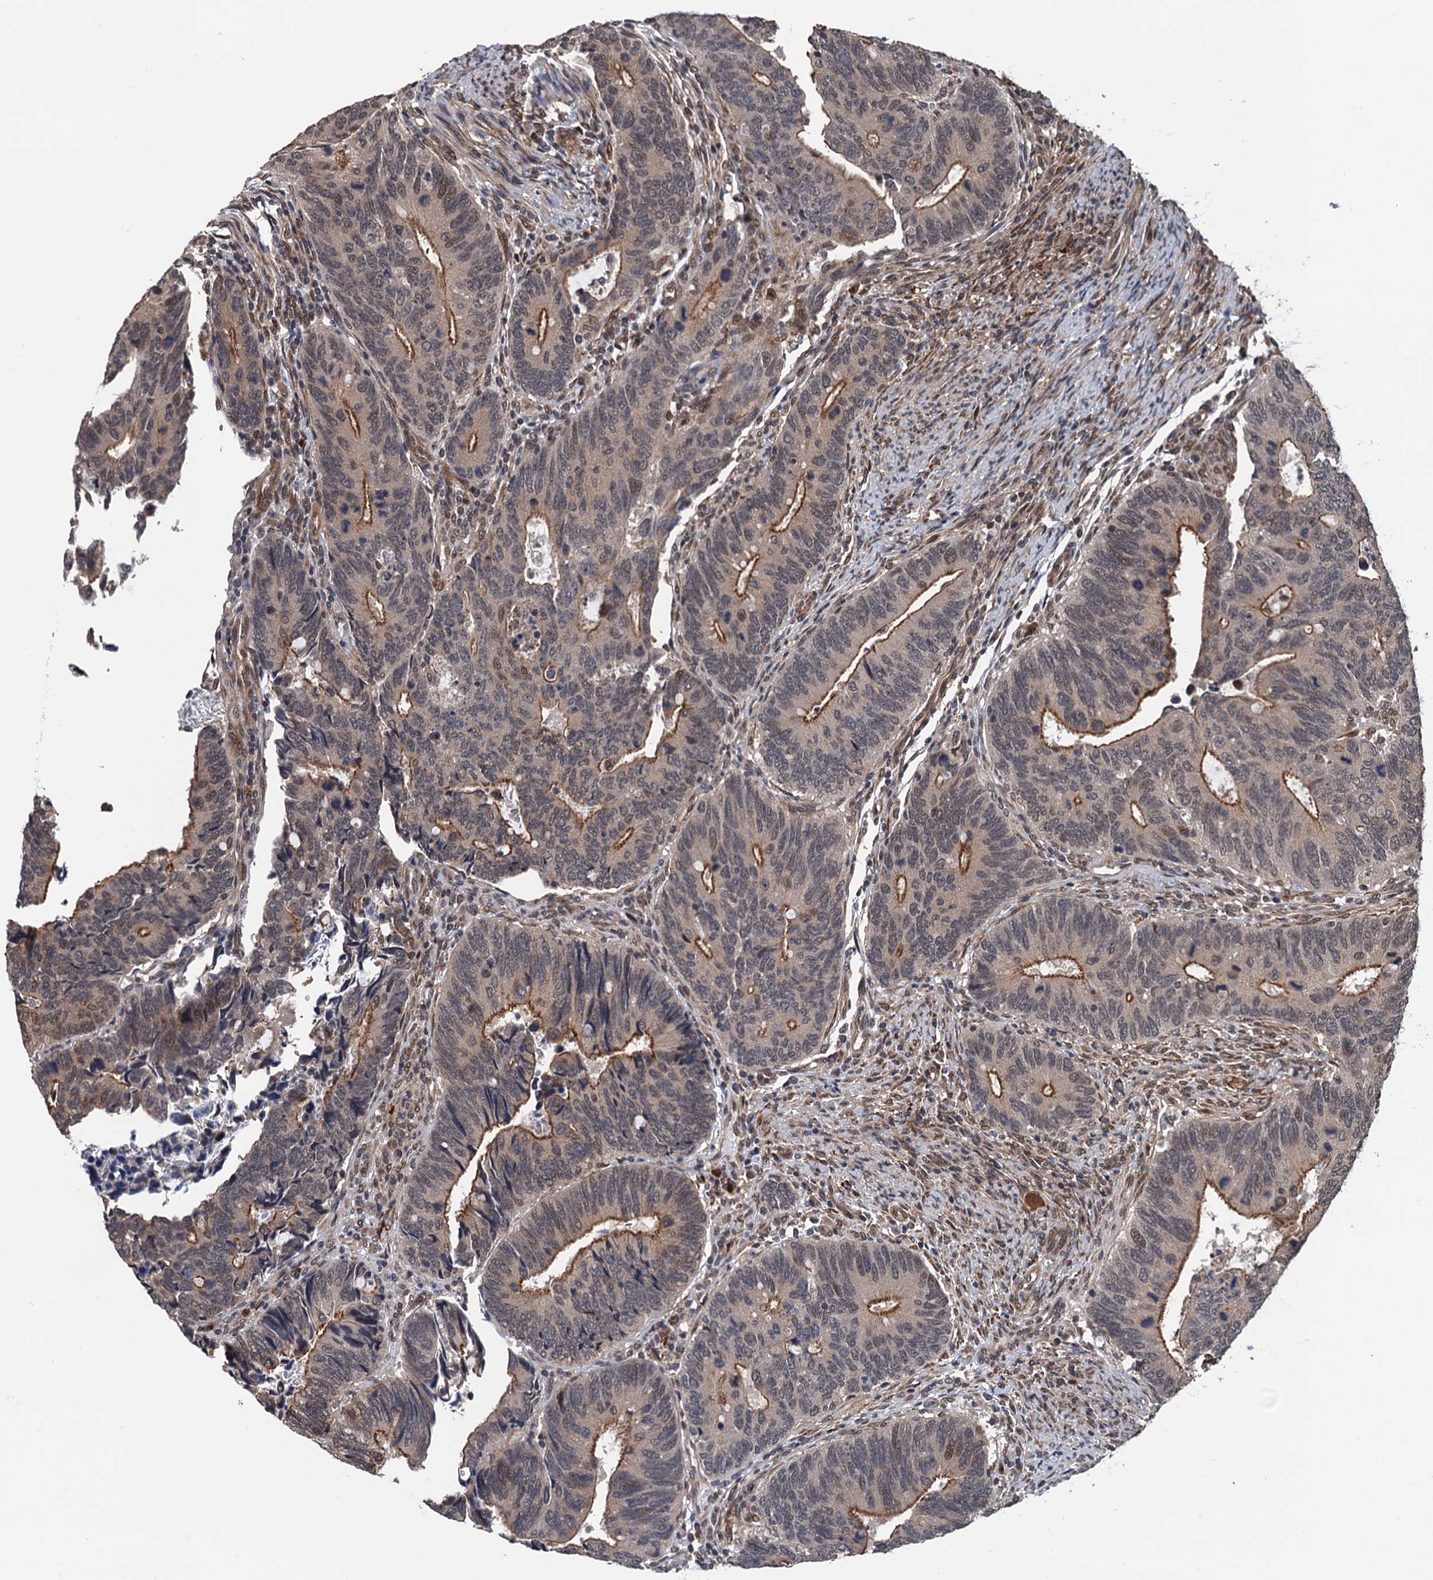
{"staining": {"intensity": "moderate", "quantity": "25%-75%", "location": "cytoplasmic/membranous,nuclear"}, "tissue": "colorectal cancer", "cell_type": "Tumor cells", "image_type": "cancer", "snomed": [{"axis": "morphology", "description": "Adenocarcinoma, NOS"}, {"axis": "topography", "description": "Colon"}], "caption": "An image showing moderate cytoplasmic/membranous and nuclear staining in about 25%-75% of tumor cells in colorectal cancer (adenocarcinoma), as visualized by brown immunohistochemical staining.", "gene": "RASSF4", "patient": {"sex": "male", "age": 87}}